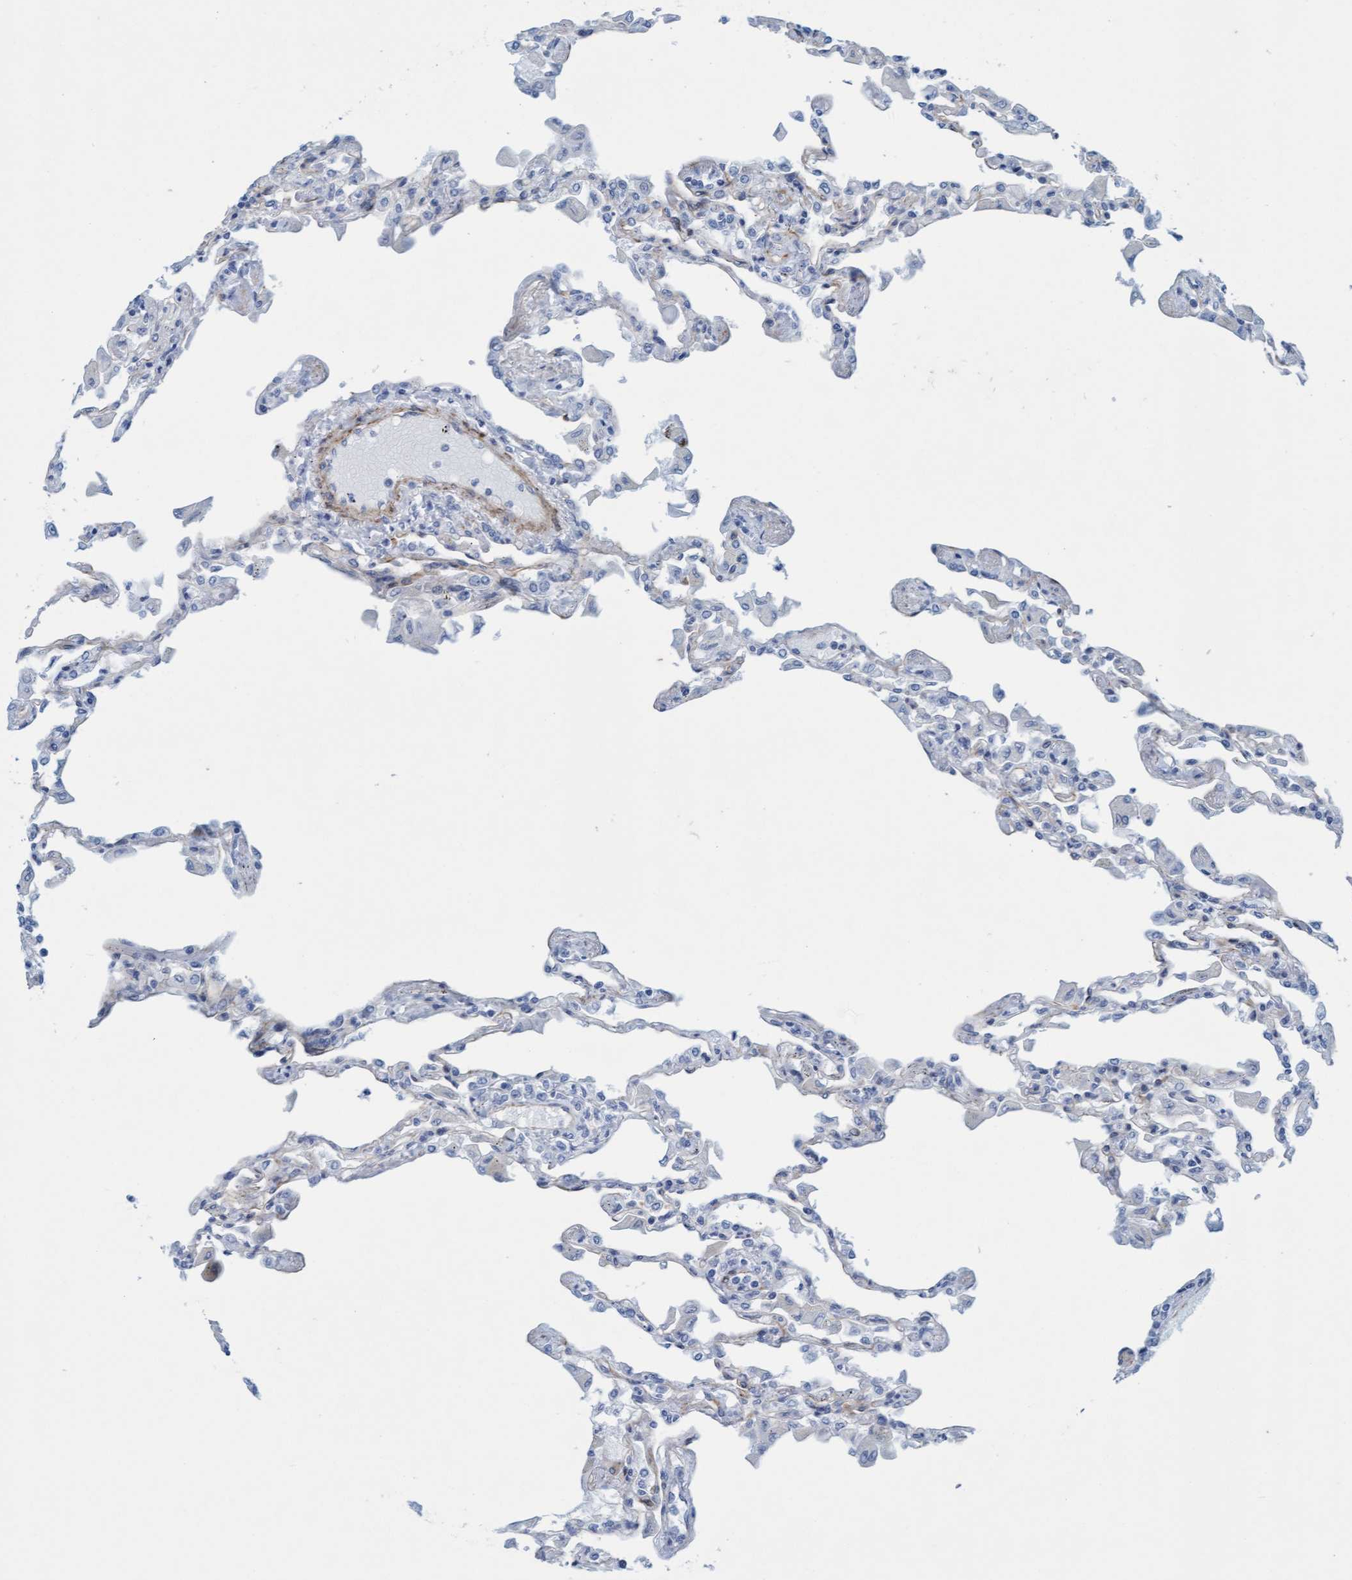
{"staining": {"intensity": "negative", "quantity": "none", "location": "none"}, "tissue": "lung", "cell_type": "Alveolar cells", "image_type": "normal", "snomed": [{"axis": "morphology", "description": "Normal tissue, NOS"}, {"axis": "topography", "description": "Bronchus"}, {"axis": "topography", "description": "Lung"}], "caption": "Immunohistochemistry (IHC) image of unremarkable lung: lung stained with DAB demonstrates no significant protein staining in alveolar cells.", "gene": "MTFR1", "patient": {"sex": "female", "age": 49}}